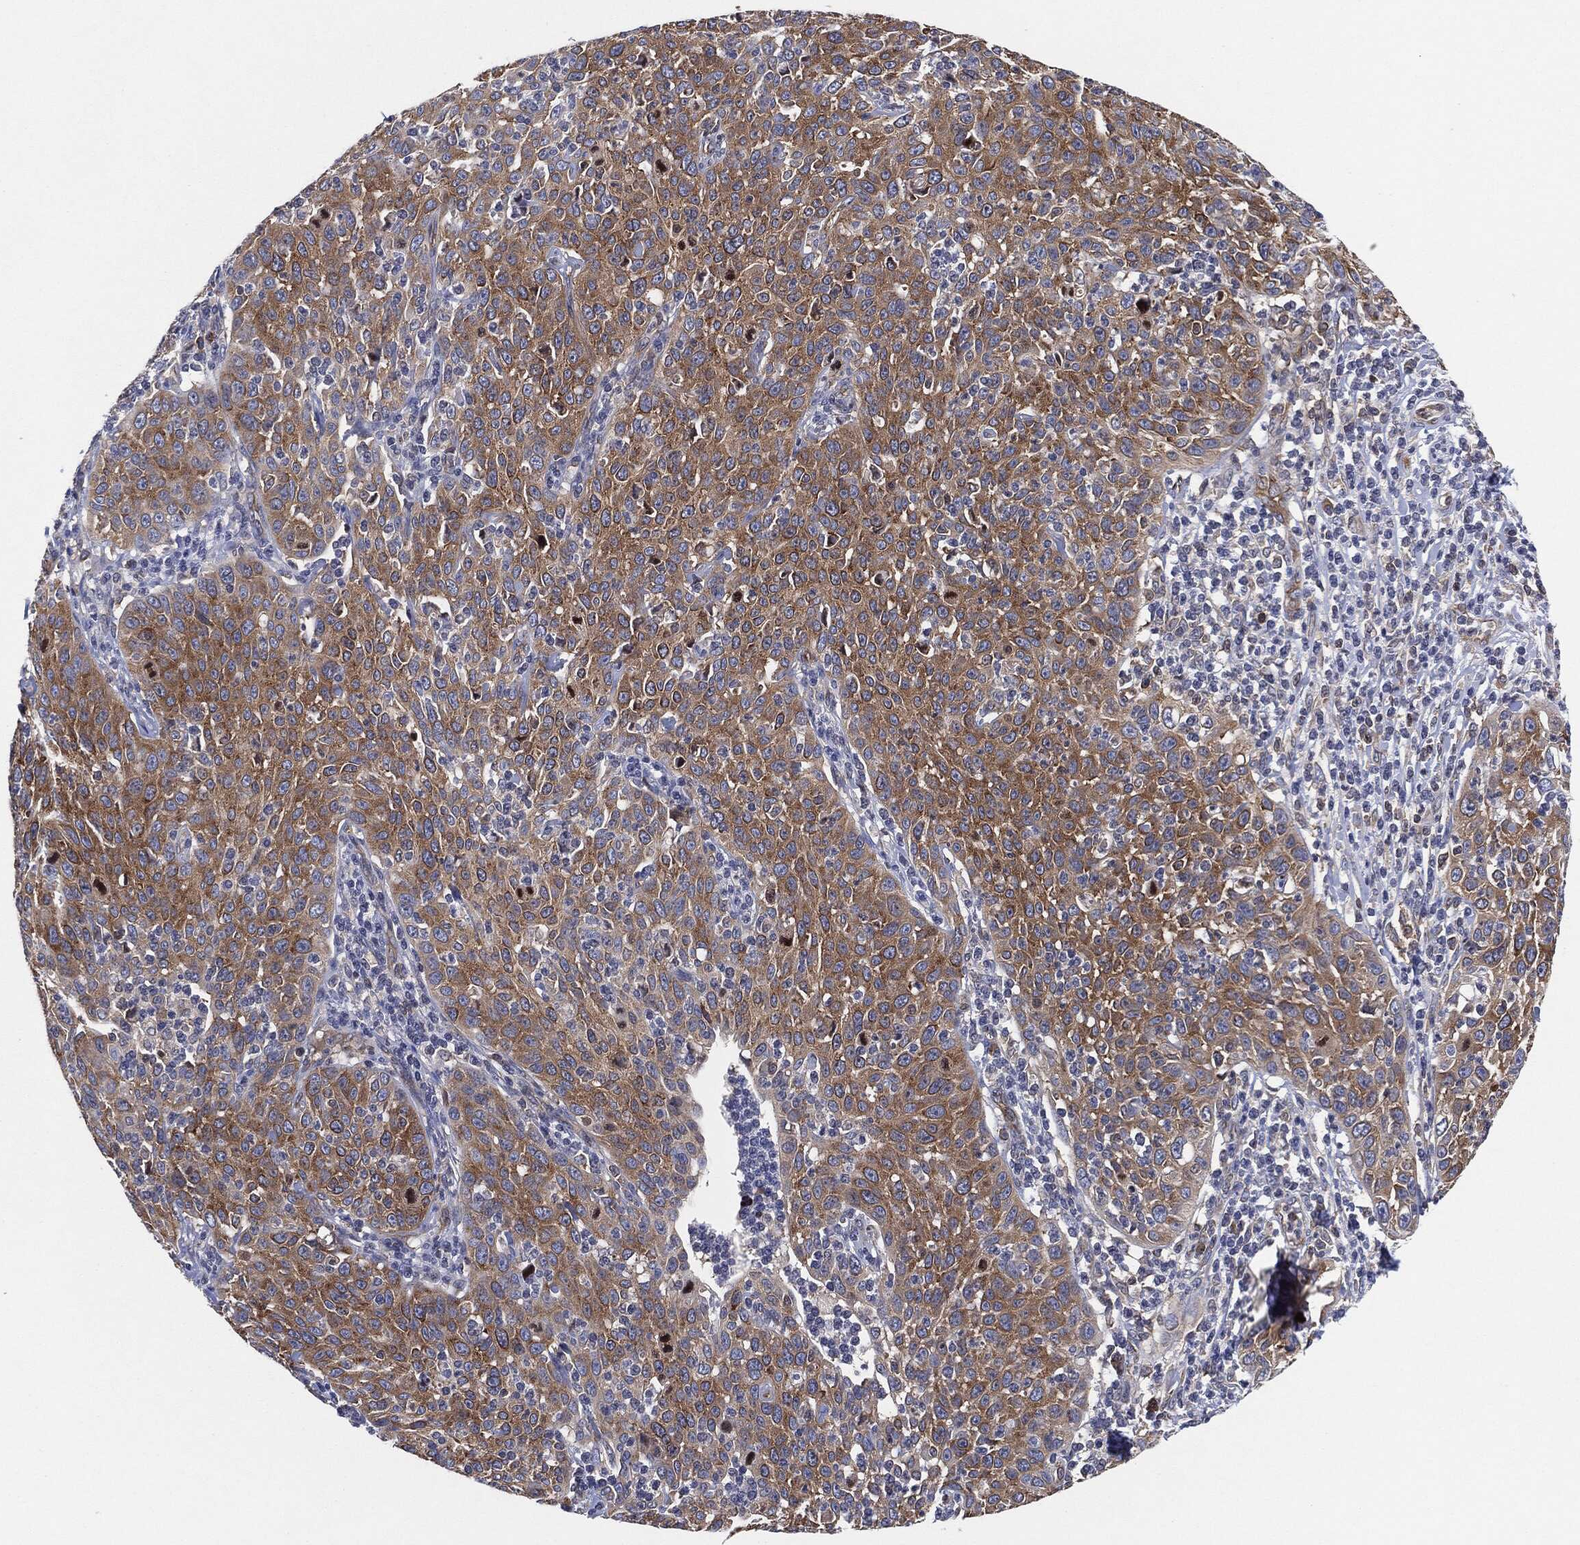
{"staining": {"intensity": "moderate", "quantity": ">75%", "location": "cytoplasmic/membranous"}, "tissue": "cervical cancer", "cell_type": "Tumor cells", "image_type": "cancer", "snomed": [{"axis": "morphology", "description": "Squamous cell carcinoma, NOS"}, {"axis": "topography", "description": "Cervix"}], "caption": "A histopathology image showing moderate cytoplasmic/membranous positivity in about >75% of tumor cells in cervical cancer, as visualized by brown immunohistochemical staining.", "gene": "EIF2S2", "patient": {"sex": "female", "age": 26}}